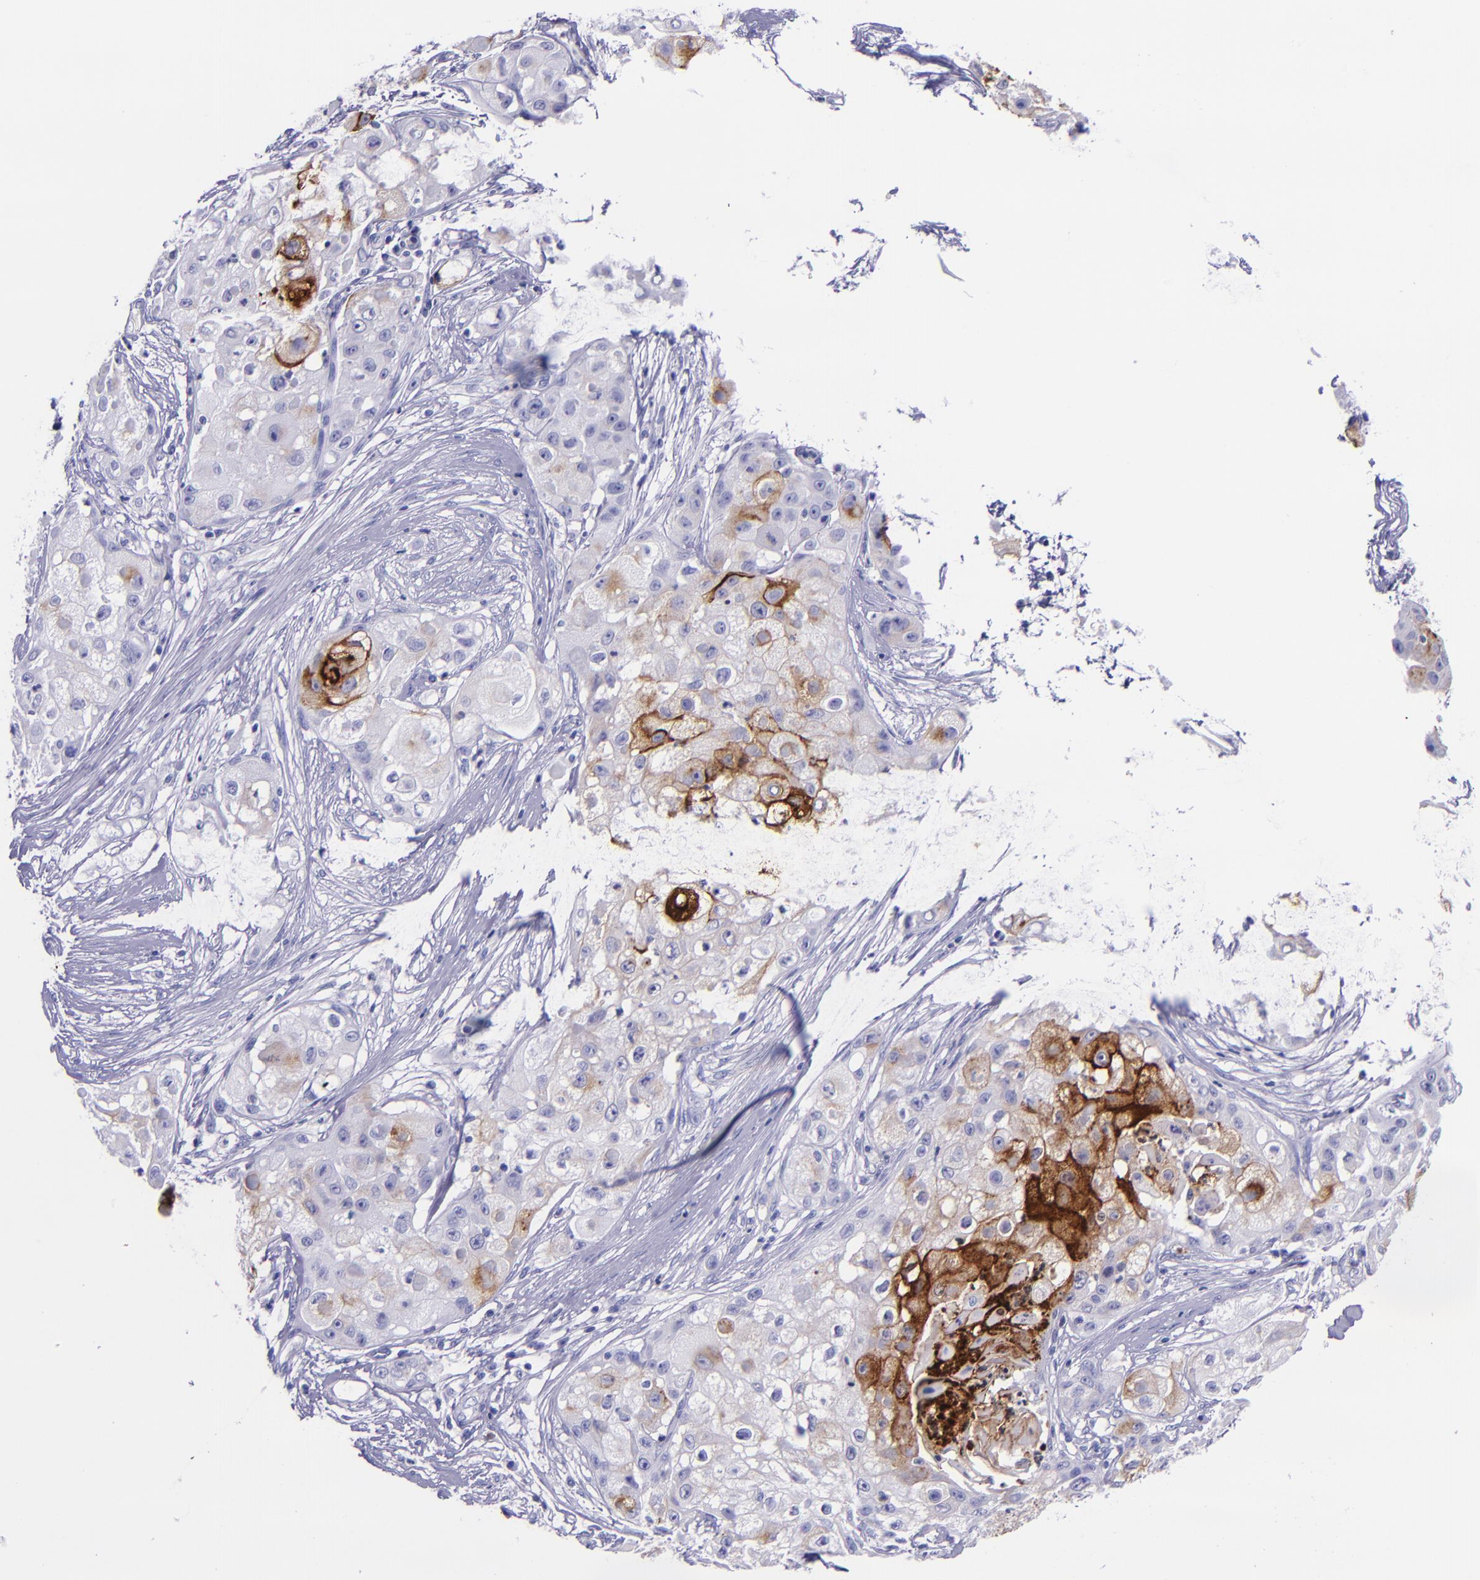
{"staining": {"intensity": "strong", "quantity": "<25%", "location": "cytoplasmic/membranous"}, "tissue": "skin cancer", "cell_type": "Tumor cells", "image_type": "cancer", "snomed": [{"axis": "morphology", "description": "Squamous cell carcinoma, NOS"}, {"axis": "topography", "description": "Skin"}], "caption": "The image reveals immunohistochemical staining of skin cancer. There is strong cytoplasmic/membranous expression is seen in approximately <25% of tumor cells.", "gene": "SLPI", "patient": {"sex": "female", "age": 57}}